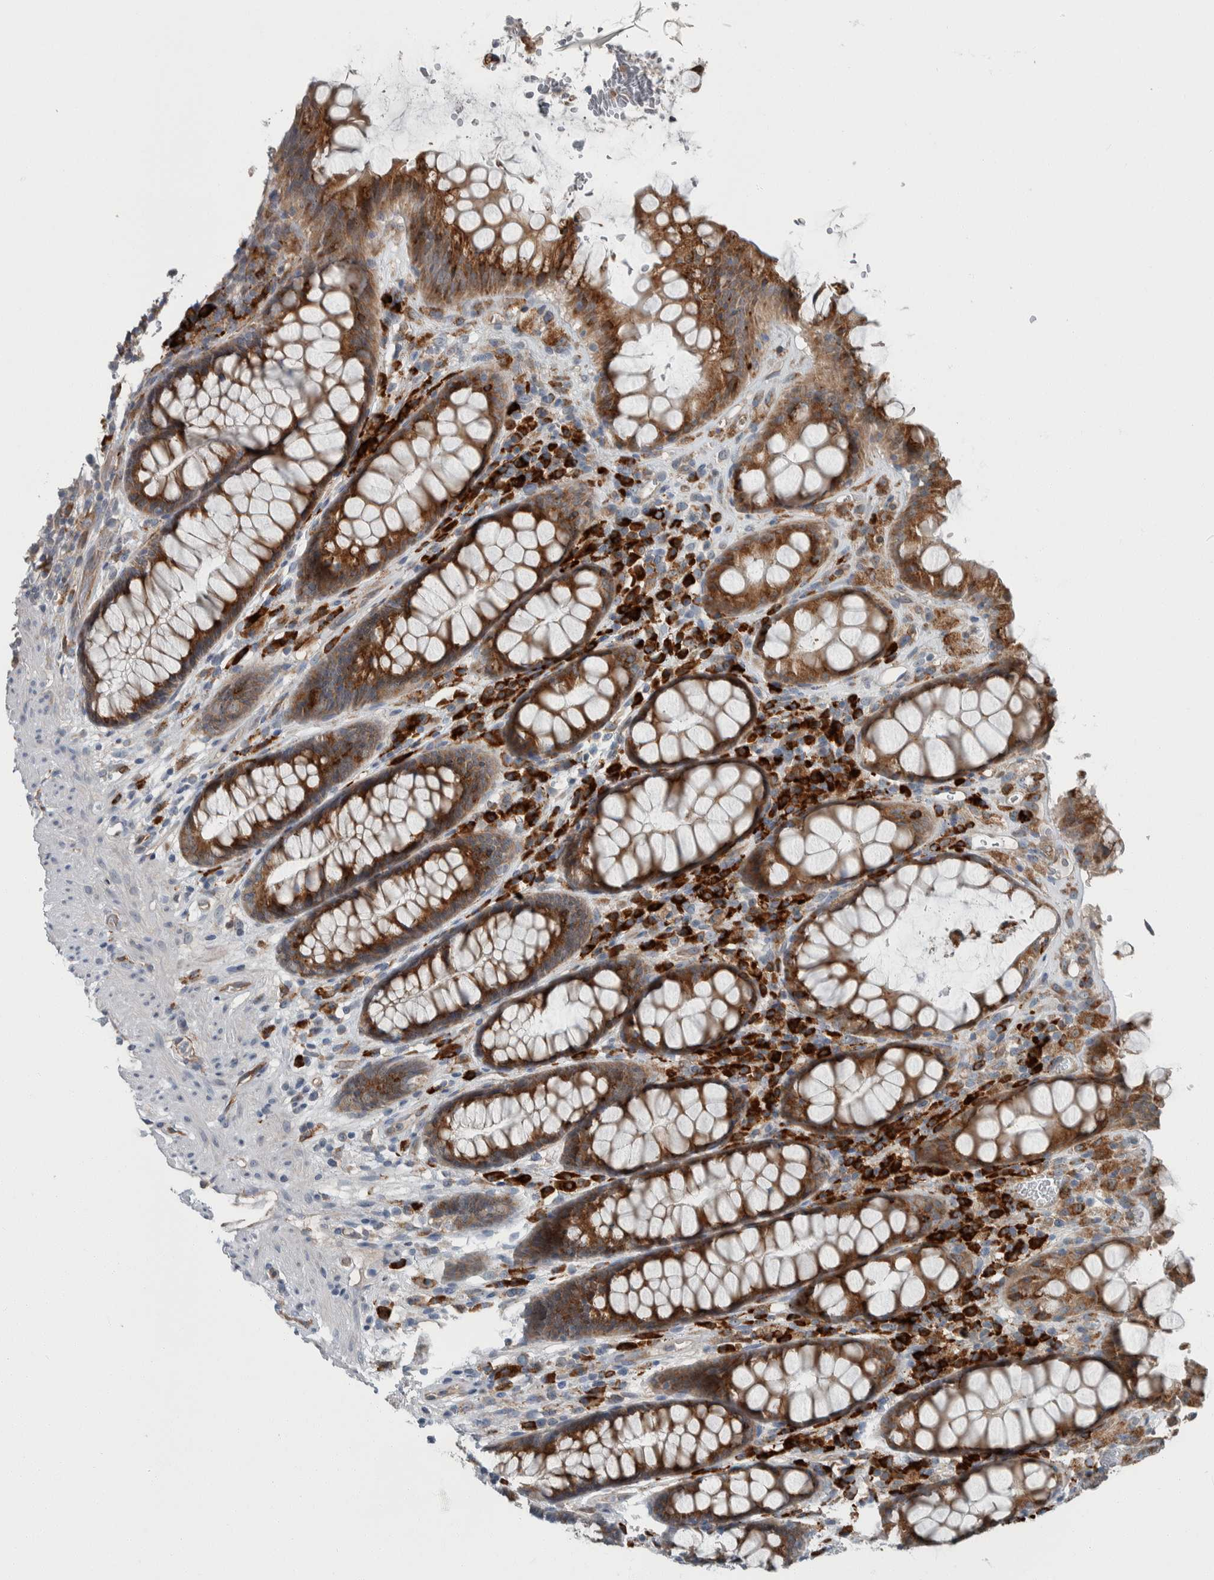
{"staining": {"intensity": "strong", "quantity": ">75%", "location": "cytoplasmic/membranous"}, "tissue": "rectum", "cell_type": "Glandular cells", "image_type": "normal", "snomed": [{"axis": "morphology", "description": "Normal tissue, NOS"}, {"axis": "topography", "description": "Rectum"}], "caption": "Immunohistochemistry (IHC) (DAB) staining of normal human rectum shows strong cytoplasmic/membranous protein expression in about >75% of glandular cells.", "gene": "USP25", "patient": {"sex": "male", "age": 64}}